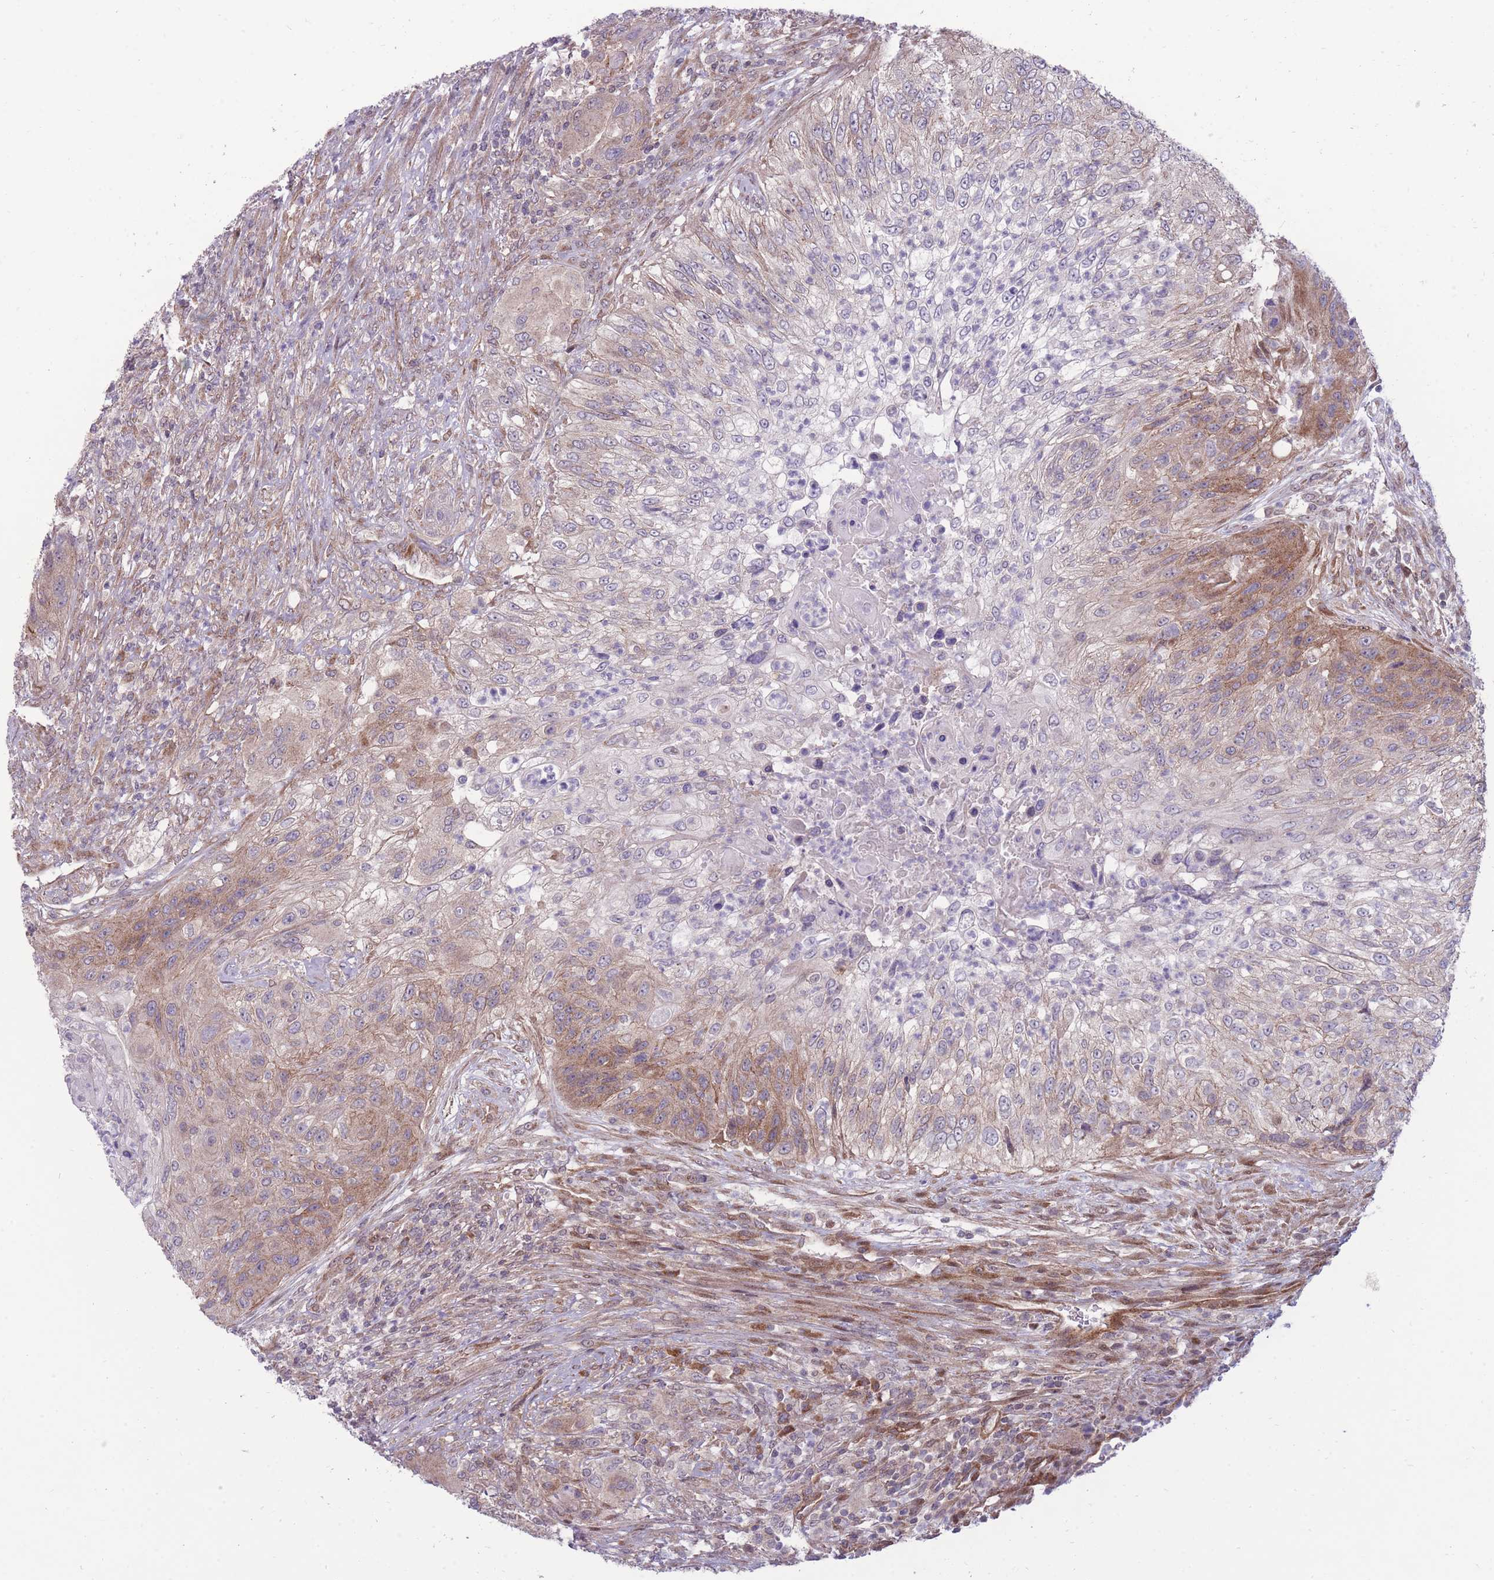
{"staining": {"intensity": "moderate", "quantity": "25%-75%", "location": "cytoplasmic/membranous"}, "tissue": "urothelial cancer", "cell_type": "Tumor cells", "image_type": "cancer", "snomed": [{"axis": "morphology", "description": "Urothelial carcinoma, High grade"}, {"axis": "topography", "description": "Urinary bladder"}], "caption": "This histopathology image exhibits urothelial cancer stained with immunohistochemistry (IHC) to label a protein in brown. The cytoplasmic/membranous of tumor cells show moderate positivity for the protein. Nuclei are counter-stained blue.", "gene": "RIC8A", "patient": {"sex": "female", "age": 60}}